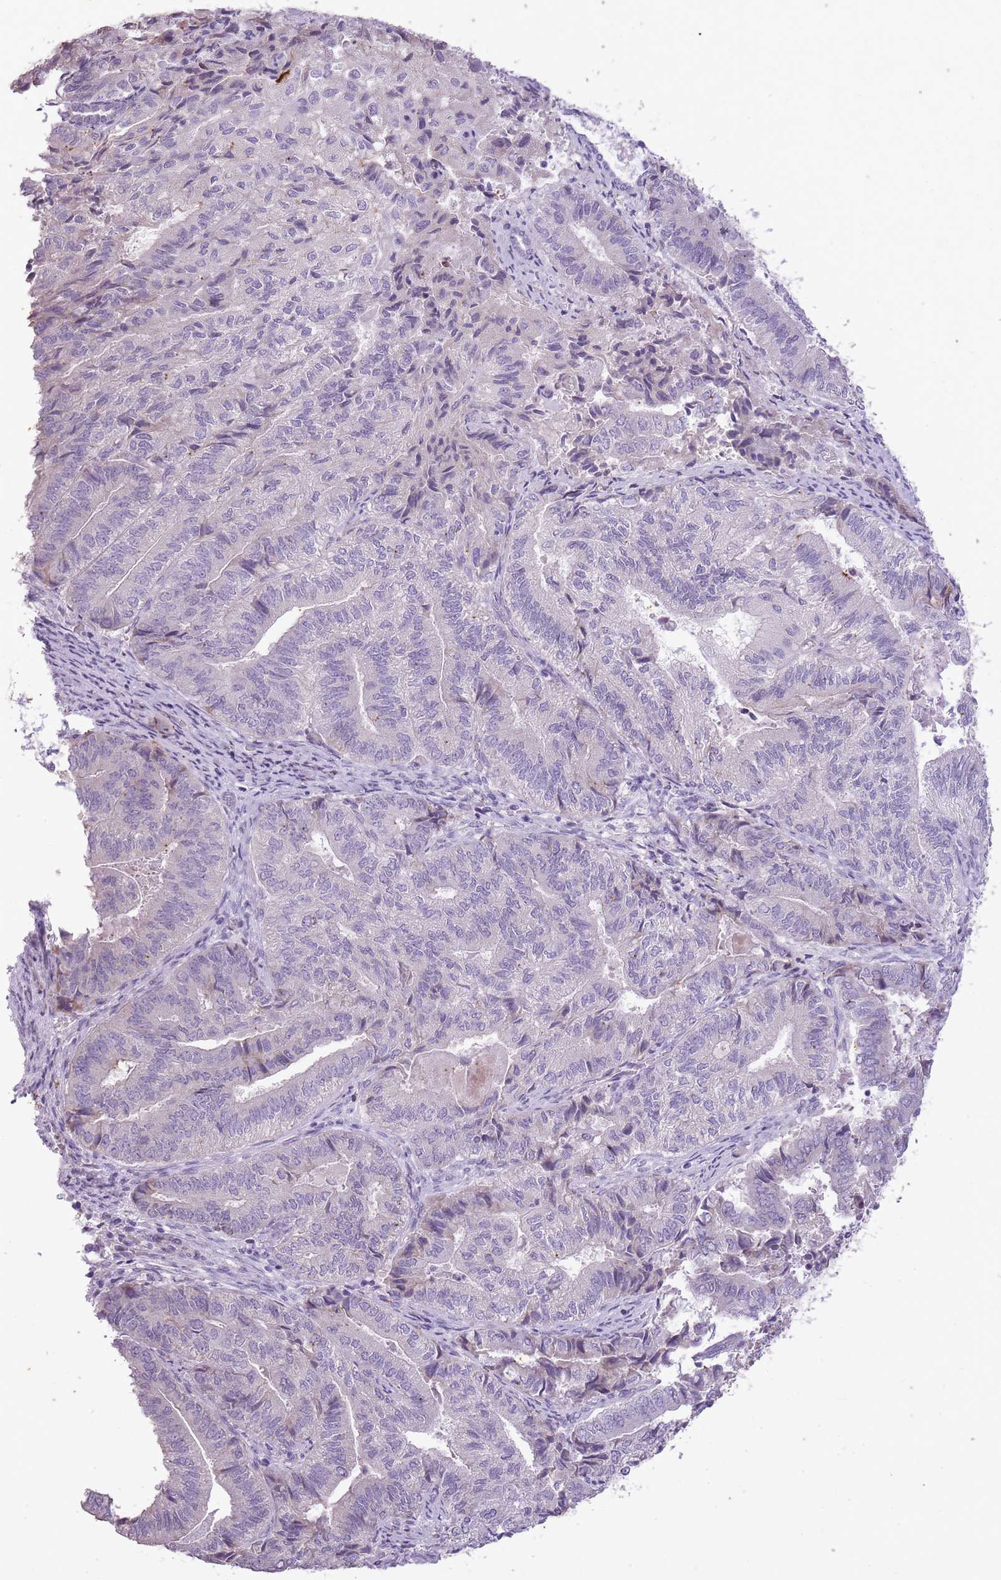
{"staining": {"intensity": "negative", "quantity": "none", "location": "none"}, "tissue": "endometrial cancer", "cell_type": "Tumor cells", "image_type": "cancer", "snomed": [{"axis": "morphology", "description": "Adenocarcinoma, NOS"}, {"axis": "topography", "description": "Endometrium"}], "caption": "Immunohistochemistry histopathology image of human endometrial cancer (adenocarcinoma) stained for a protein (brown), which shows no staining in tumor cells. Brightfield microscopy of IHC stained with DAB (brown) and hematoxylin (blue), captured at high magnification.", "gene": "CNTNAP3", "patient": {"sex": "female", "age": 80}}